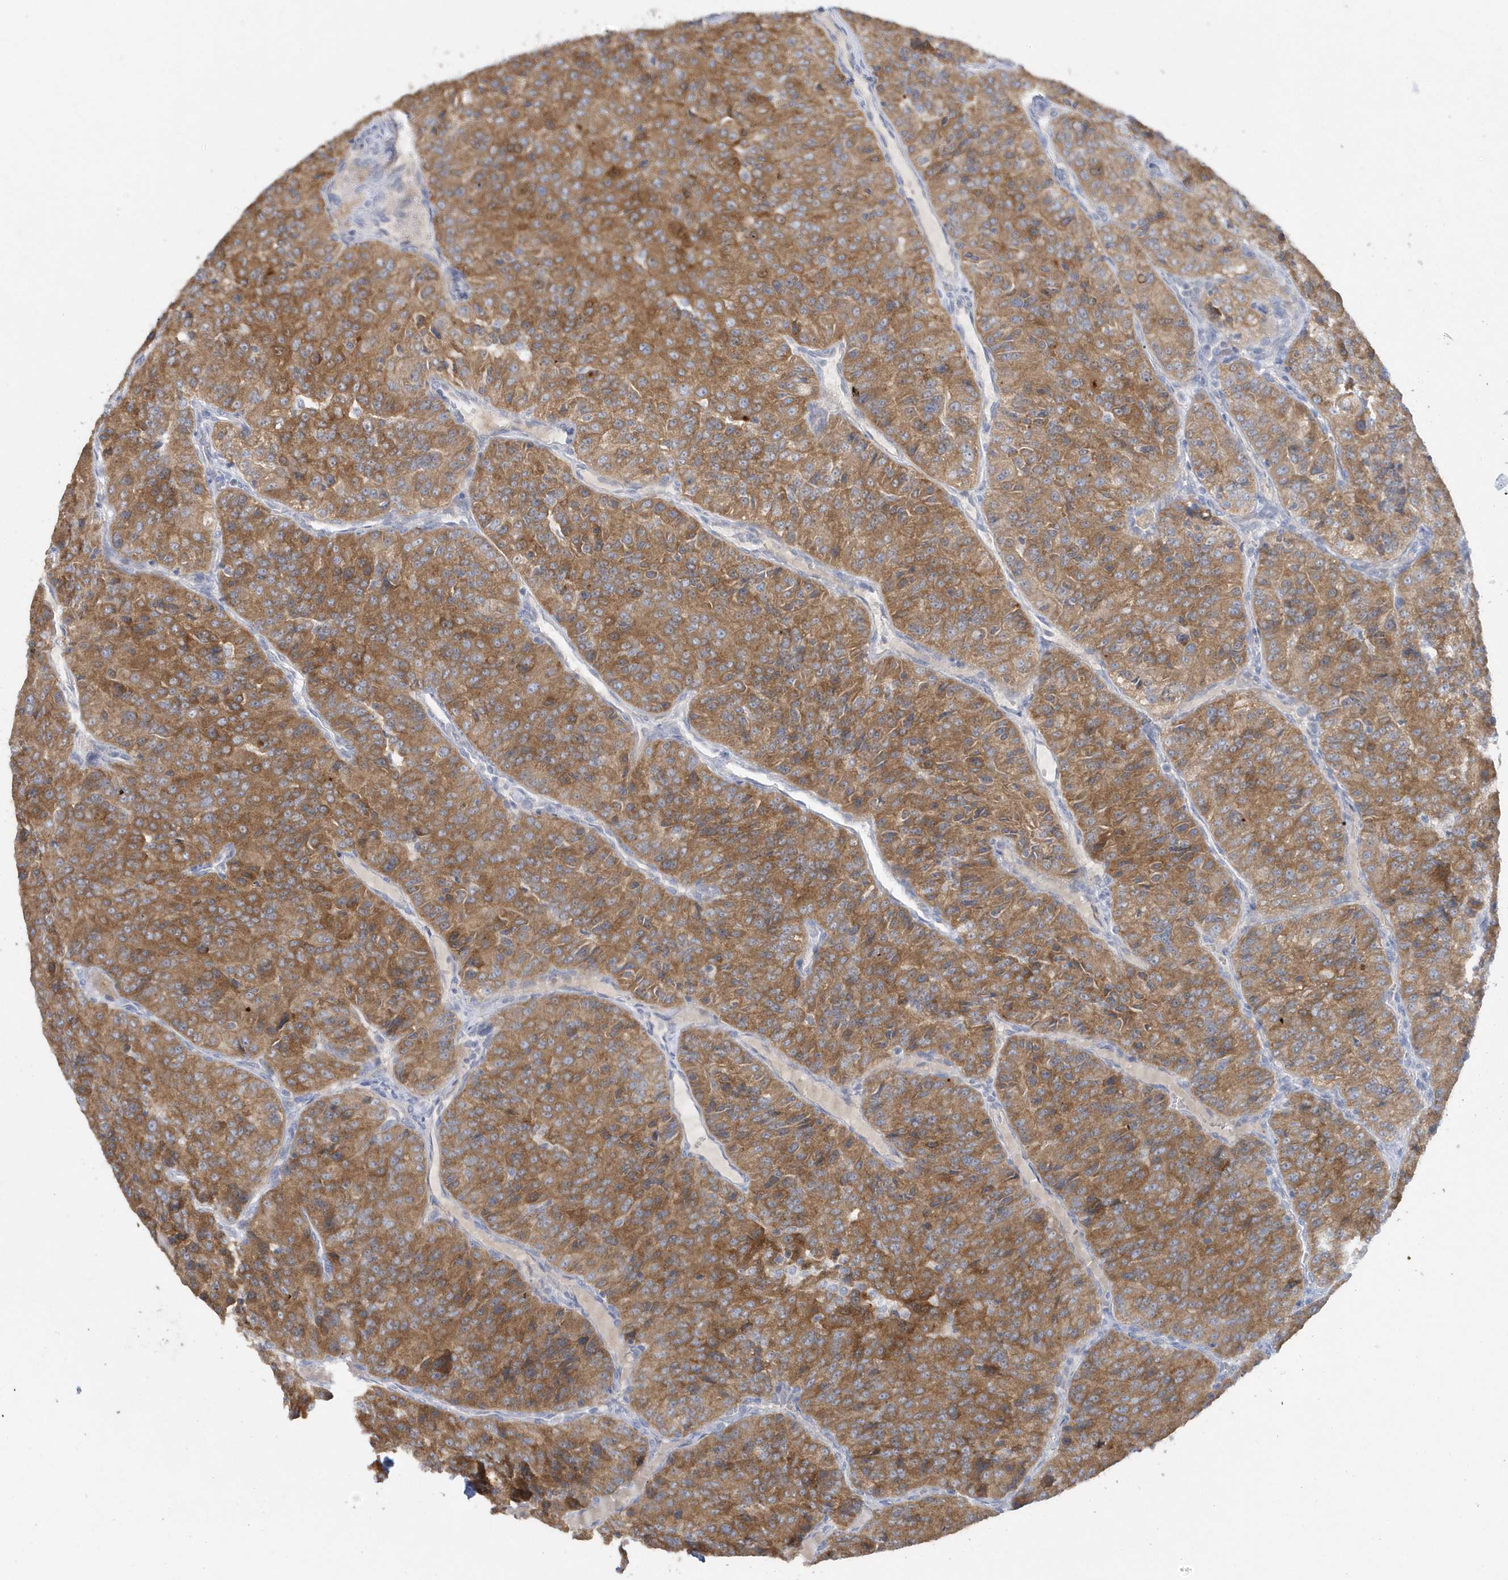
{"staining": {"intensity": "moderate", "quantity": ">75%", "location": "cytoplasmic/membranous"}, "tissue": "renal cancer", "cell_type": "Tumor cells", "image_type": "cancer", "snomed": [{"axis": "morphology", "description": "Adenocarcinoma, NOS"}, {"axis": "topography", "description": "Kidney"}], "caption": "IHC image of renal cancer (adenocarcinoma) stained for a protein (brown), which reveals medium levels of moderate cytoplasmic/membranous positivity in about >75% of tumor cells.", "gene": "RAB17", "patient": {"sex": "female", "age": 63}}